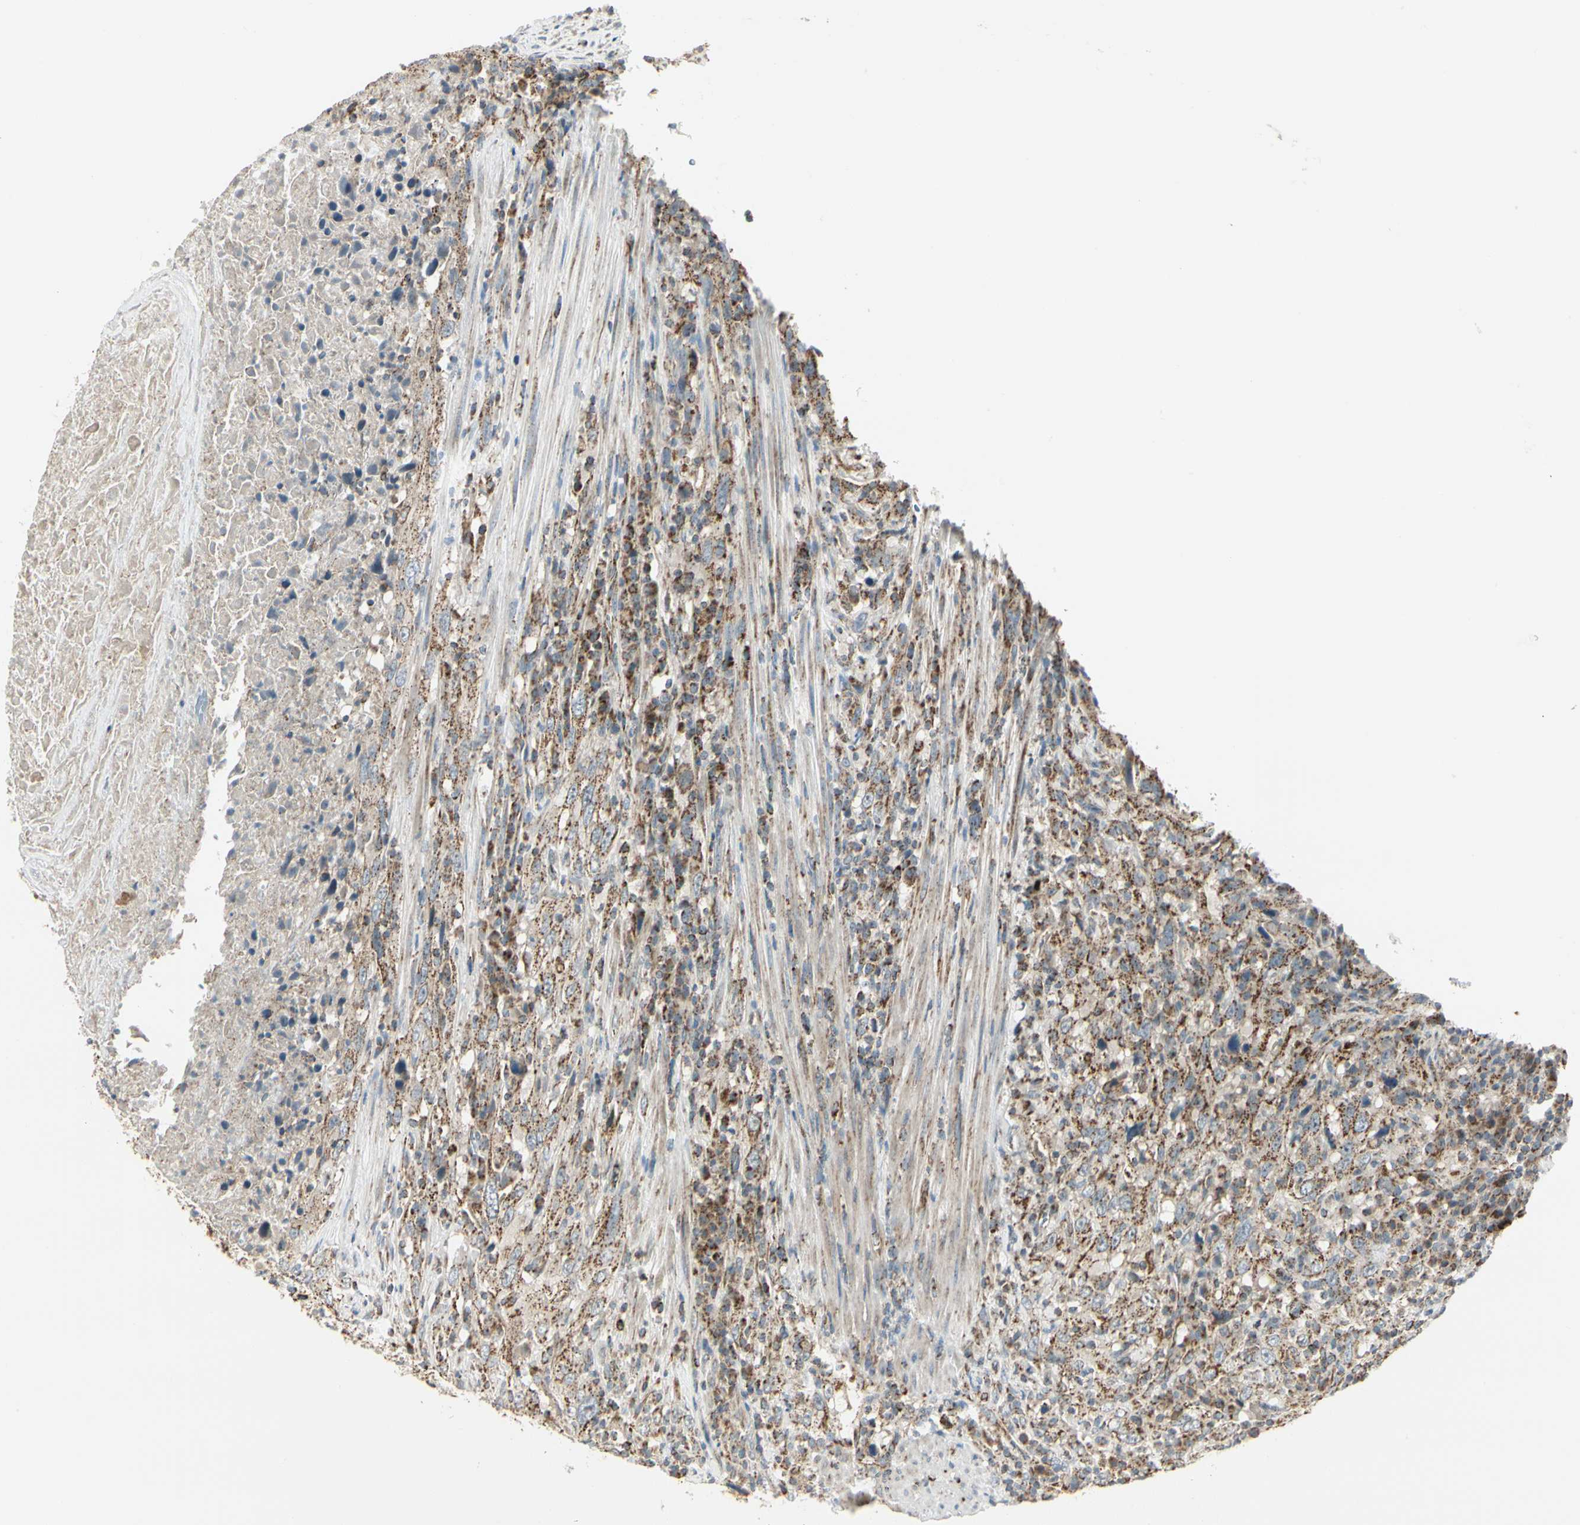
{"staining": {"intensity": "strong", "quantity": ">75%", "location": "cytoplasmic/membranous"}, "tissue": "urothelial cancer", "cell_type": "Tumor cells", "image_type": "cancer", "snomed": [{"axis": "morphology", "description": "Urothelial carcinoma, High grade"}, {"axis": "topography", "description": "Urinary bladder"}], "caption": "A photomicrograph showing strong cytoplasmic/membranous staining in approximately >75% of tumor cells in high-grade urothelial carcinoma, as visualized by brown immunohistochemical staining.", "gene": "ANKS6", "patient": {"sex": "male", "age": 61}}